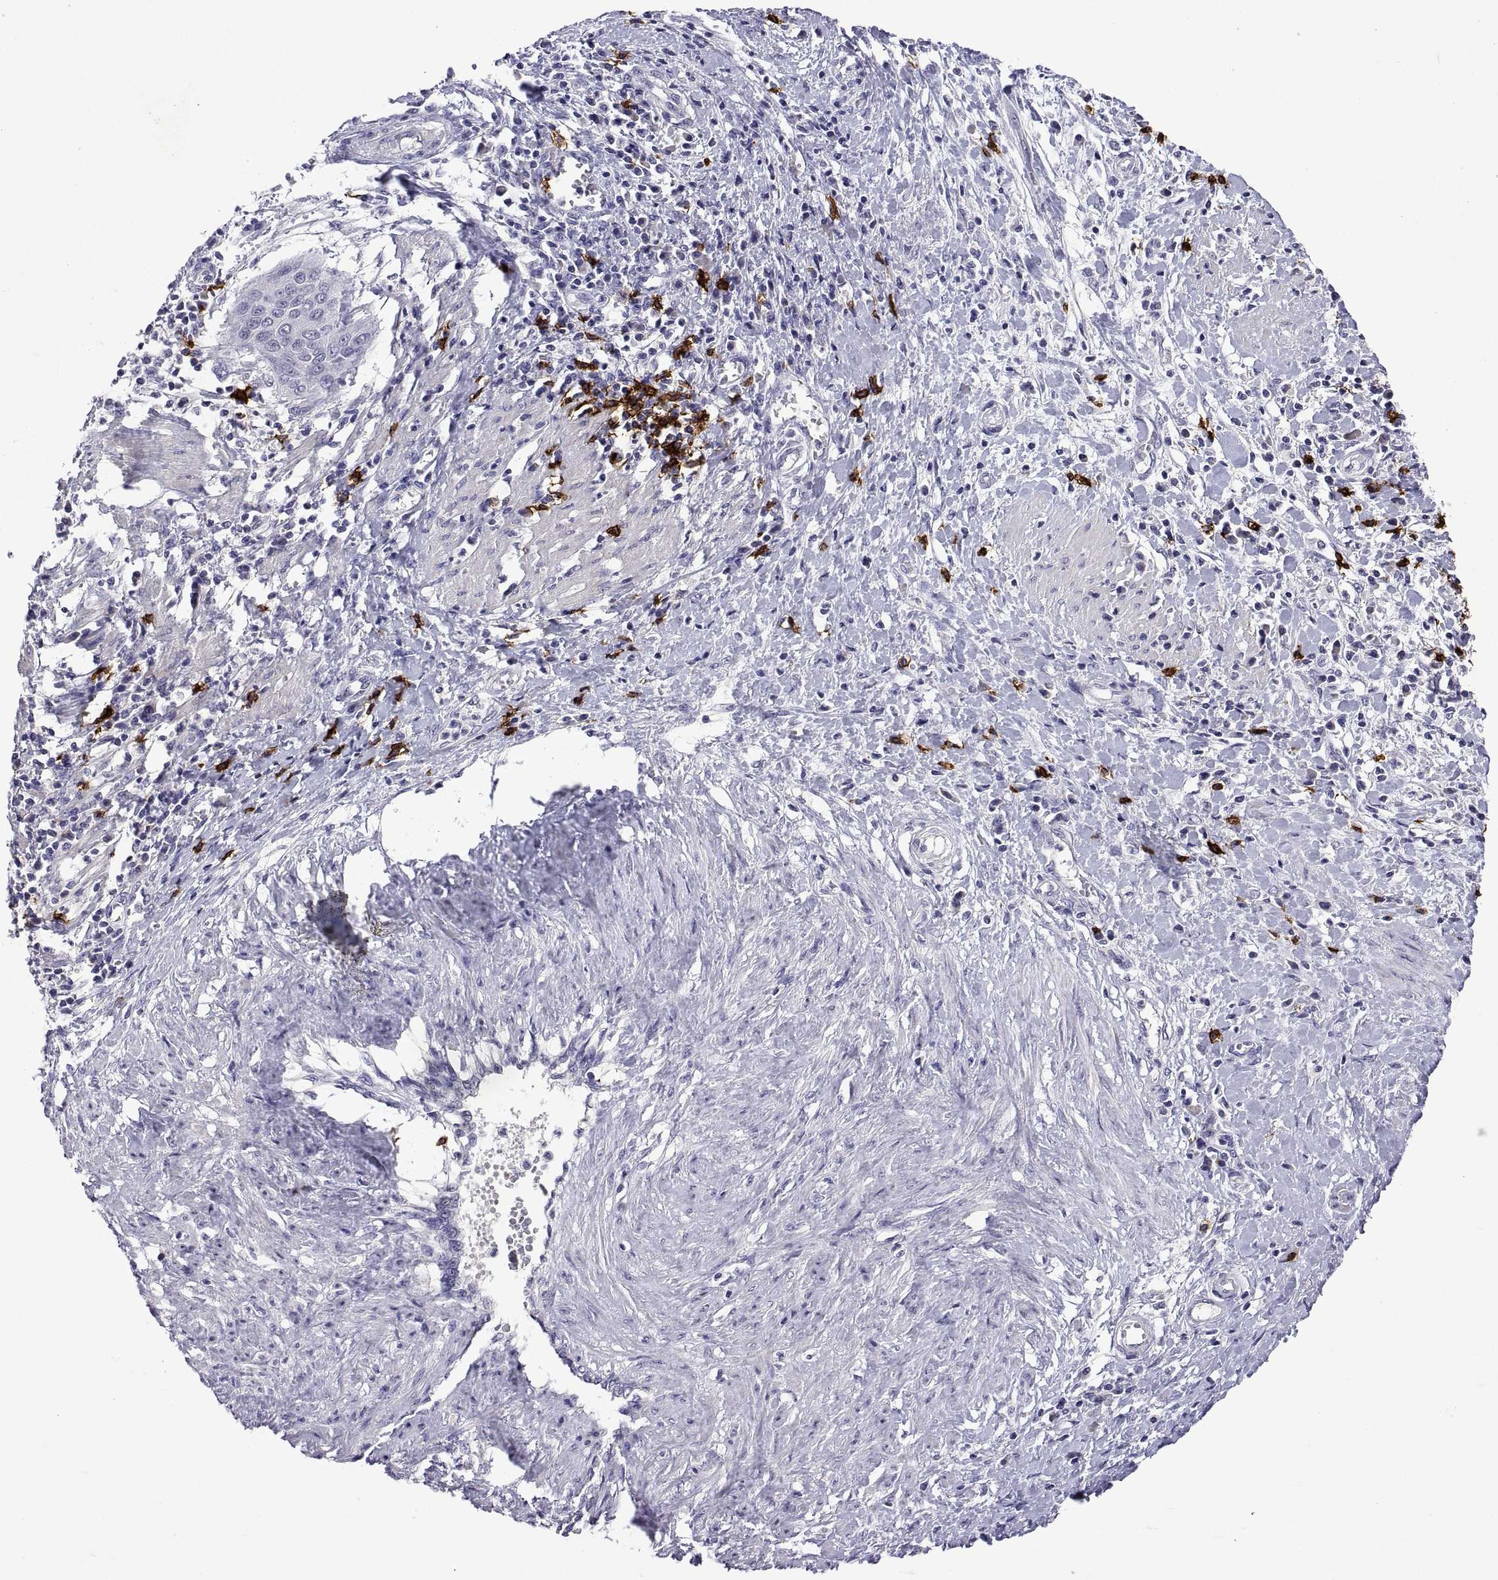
{"staining": {"intensity": "negative", "quantity": "none", "location": "none"}, "tissue": "cervical cancer", "cell_type": "Tumor cells", "image_type": "cancer", "snomed": [{"axis": "morphology", "description": "Squamous cell carcinoma, NOS"}, {"axis": "topography", "description": "Cervix"}], "caption": "Squamous cell carcinoma (cervical) was stained to show a protein in brown. There is no significant expression in tumor cells.", "gene": "MS4A1", "patient": {"sex": "female", "age": 39}}